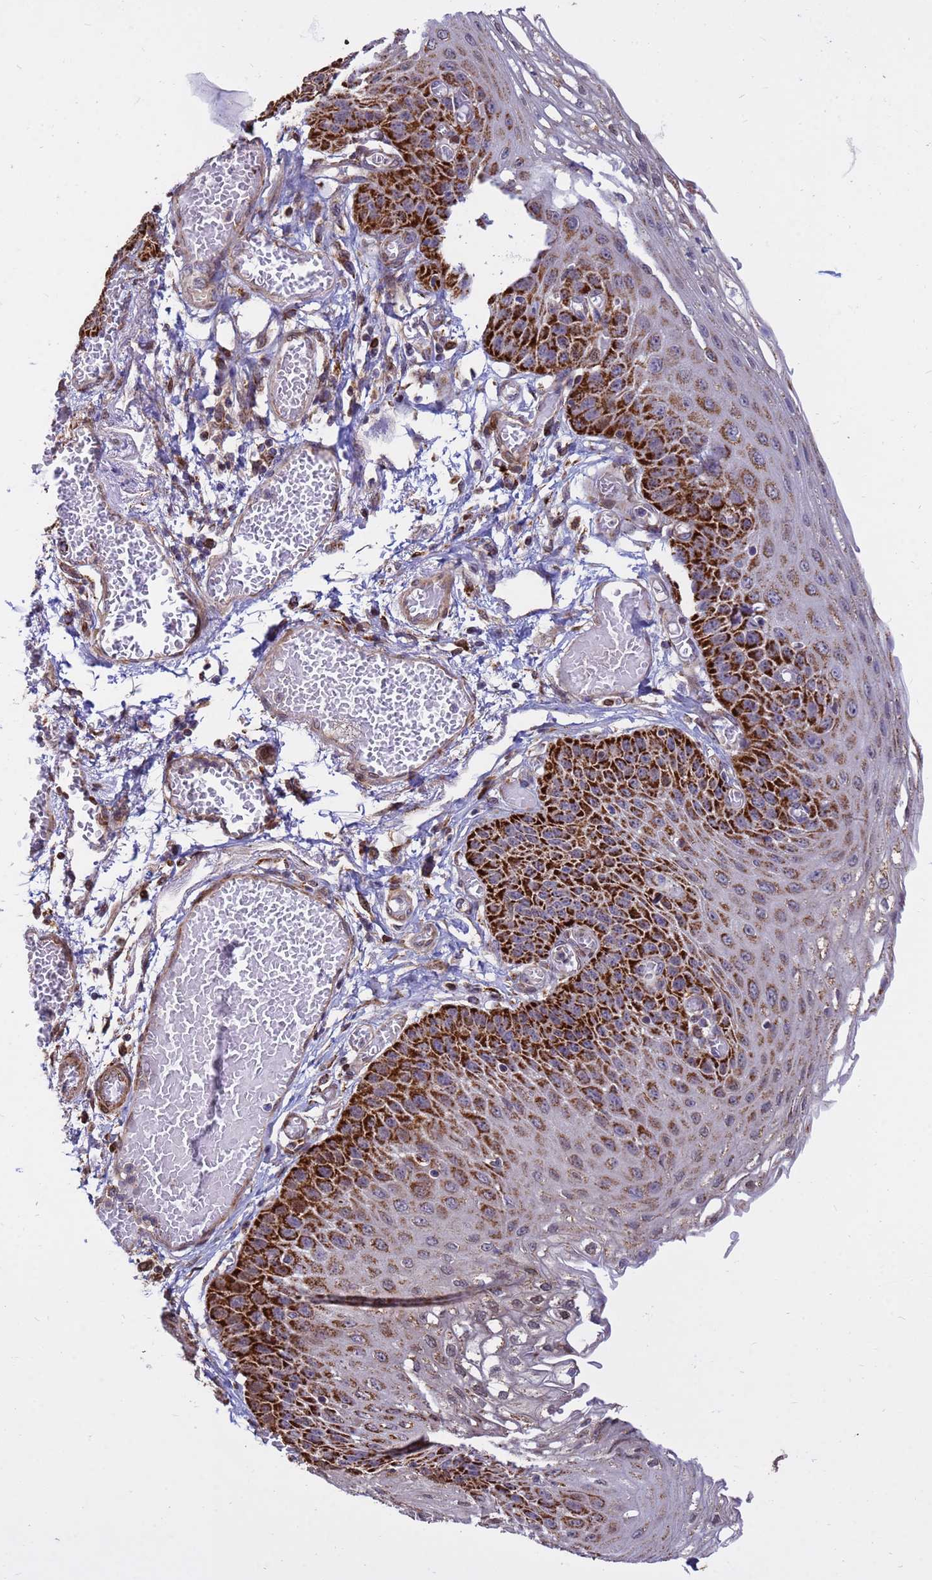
{"staining": {"intensity": "strong", "quantity": ">75%", "location": "cytoplasmic/membranous,nuclear"}, "tissue": "esophagus", "cell_type": "Squamous epithelial cells", "image_type": "normal", "snomed": [{"axis": "morphology", "description": "Normal tissue, NOS"}, {"axis": "topography", "description": "Esophagus"}], "caption": "Protein staining demonstrates strong cytoplasmic/membranous,nuclear positivity in about >75% of squamous epithelial cells in normal esophagus. (DAB IHC with brightfield microscopy, high magnification).", "gene": "TUBGCP3", "patient": {"sex": "male", "age": 81}}